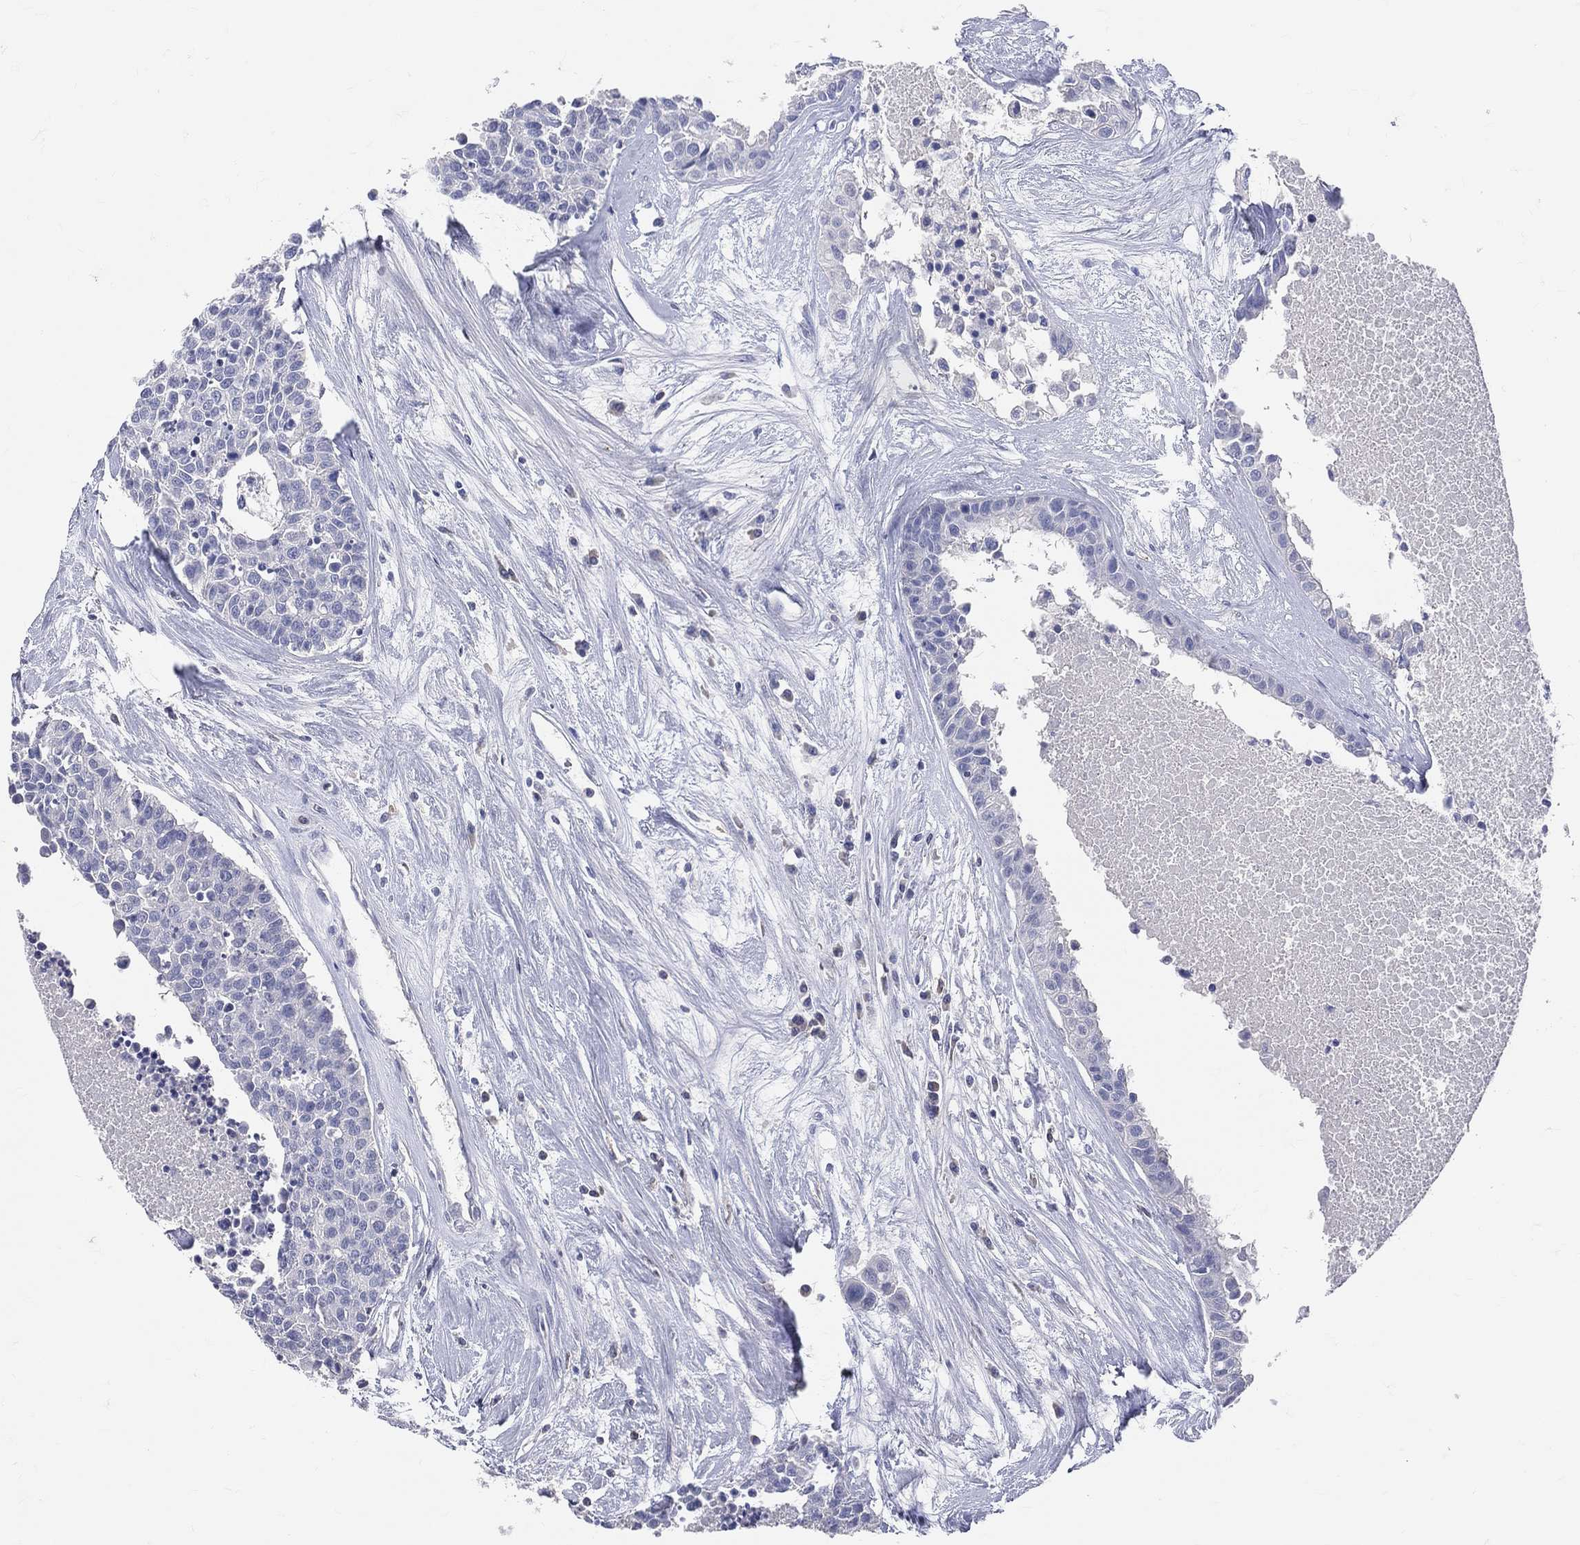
{"staining": {"intensity": "negative", "quantity": "none", "location": "none"}, "tissue": "carcinoid", "cell_type": "Tumor cells", "image_type": "cancer", "snomed": [{"axis": "morphology", "description": "Carcinoid, malignant, NOS"}, {"axis": "topography", "description": "Colon"}], "caption": "Human carcinoid (malignant) stained for a protein using immunohistochemistry (IHC) exhibits no staining in tumor cells.", "gene": "LAT", "patient": {"sex": "male", "age": 81}}